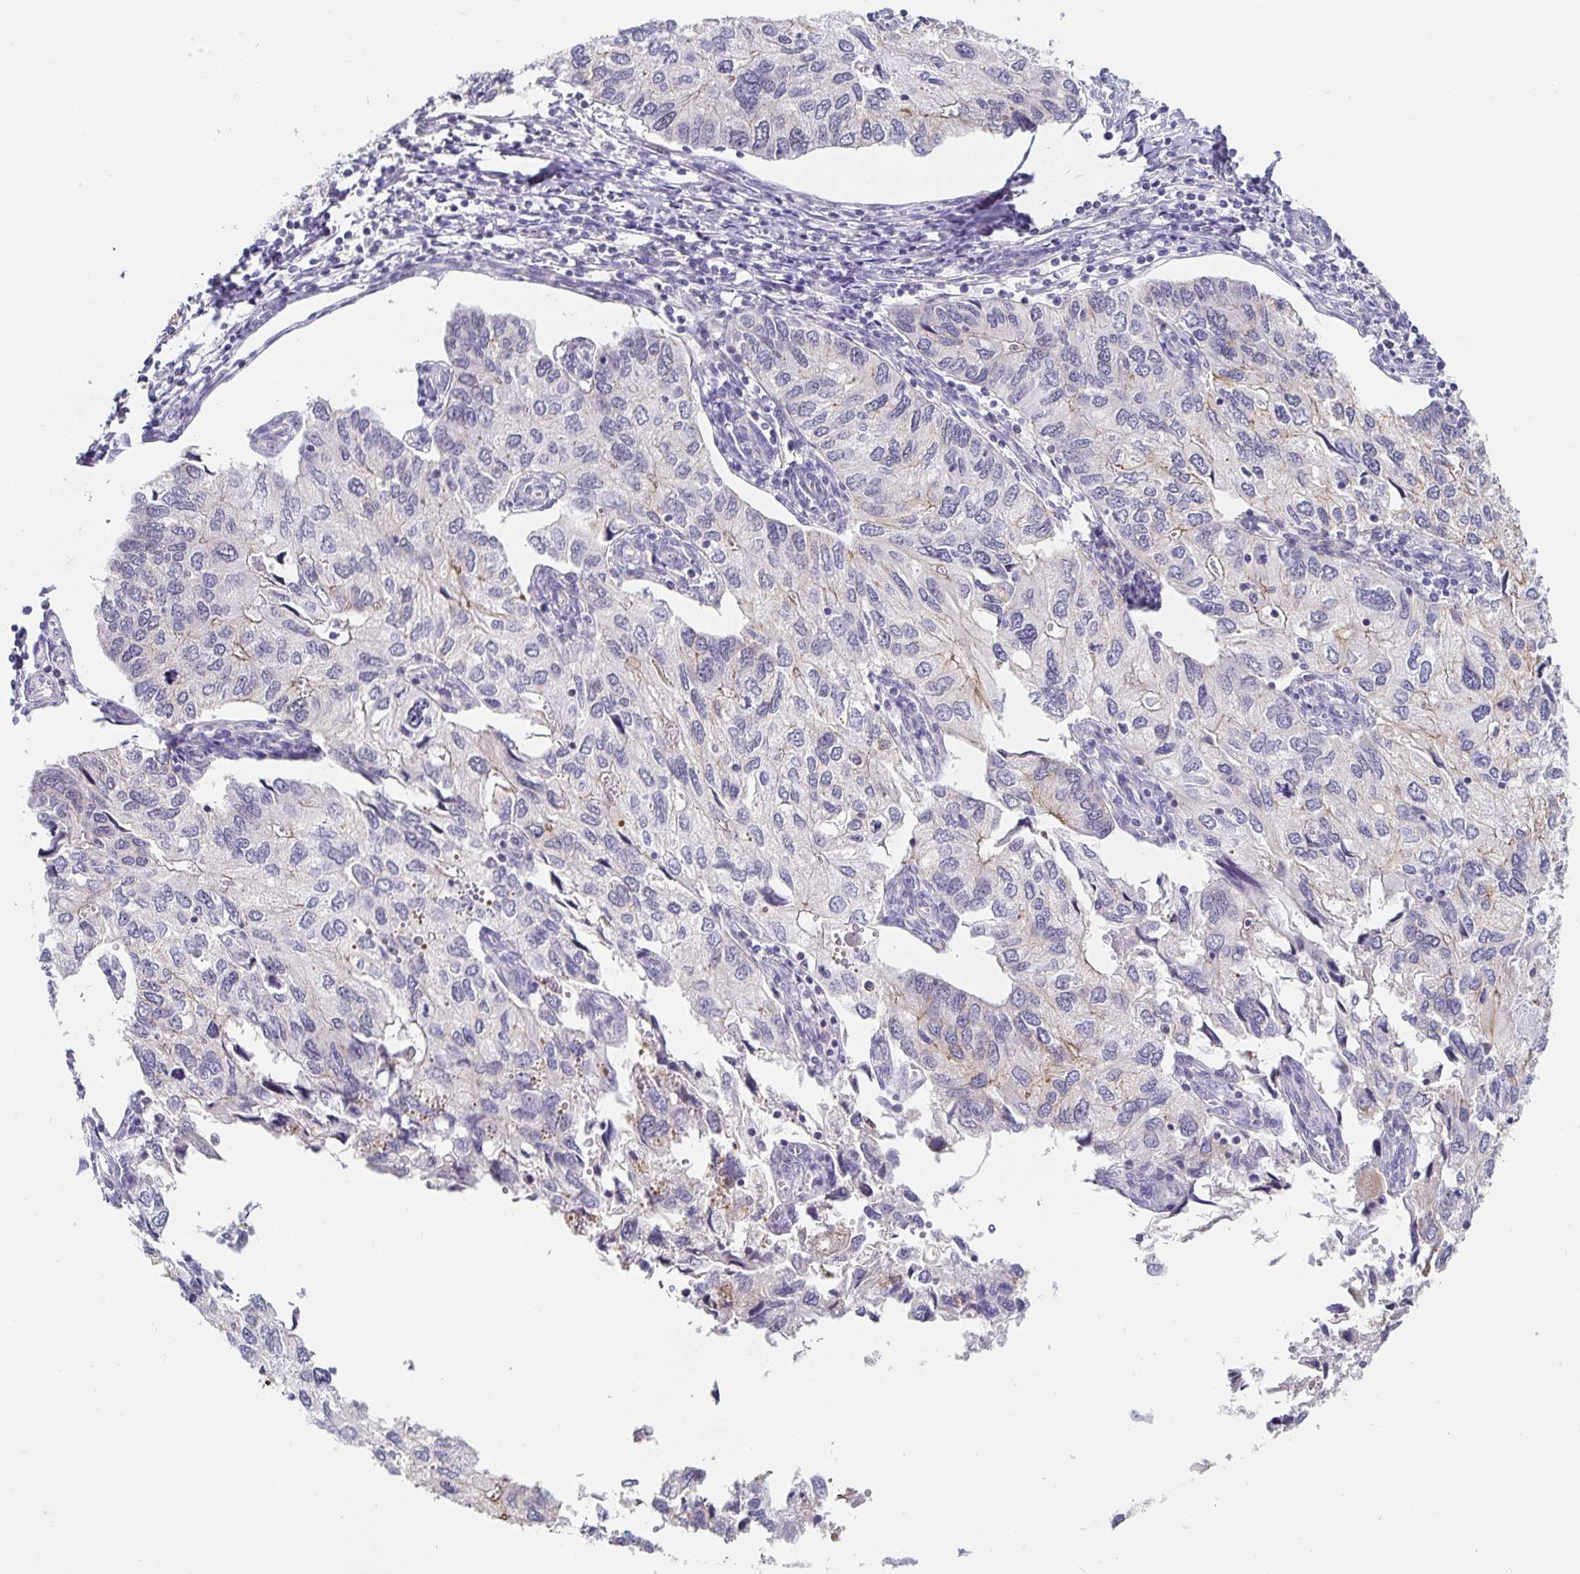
{"staining": {"intensity": "negative", "quantity": "none", "location": "none"}, "tissue": "endometrial cancer", "cell_type": "Tumor cells", "image_type": "cancer", "snomed": [{"axis": "morphology", "description": "Carcinoma, NOS"}, {"axis": "topography", "description": "Uterus"}], "caption": "Immunohistochemical staining of human endometrial cancer shows no significant positivity in tumor cells.", "gene": "PIWIL3", "patient": {"sex": "female", "age": 76}}